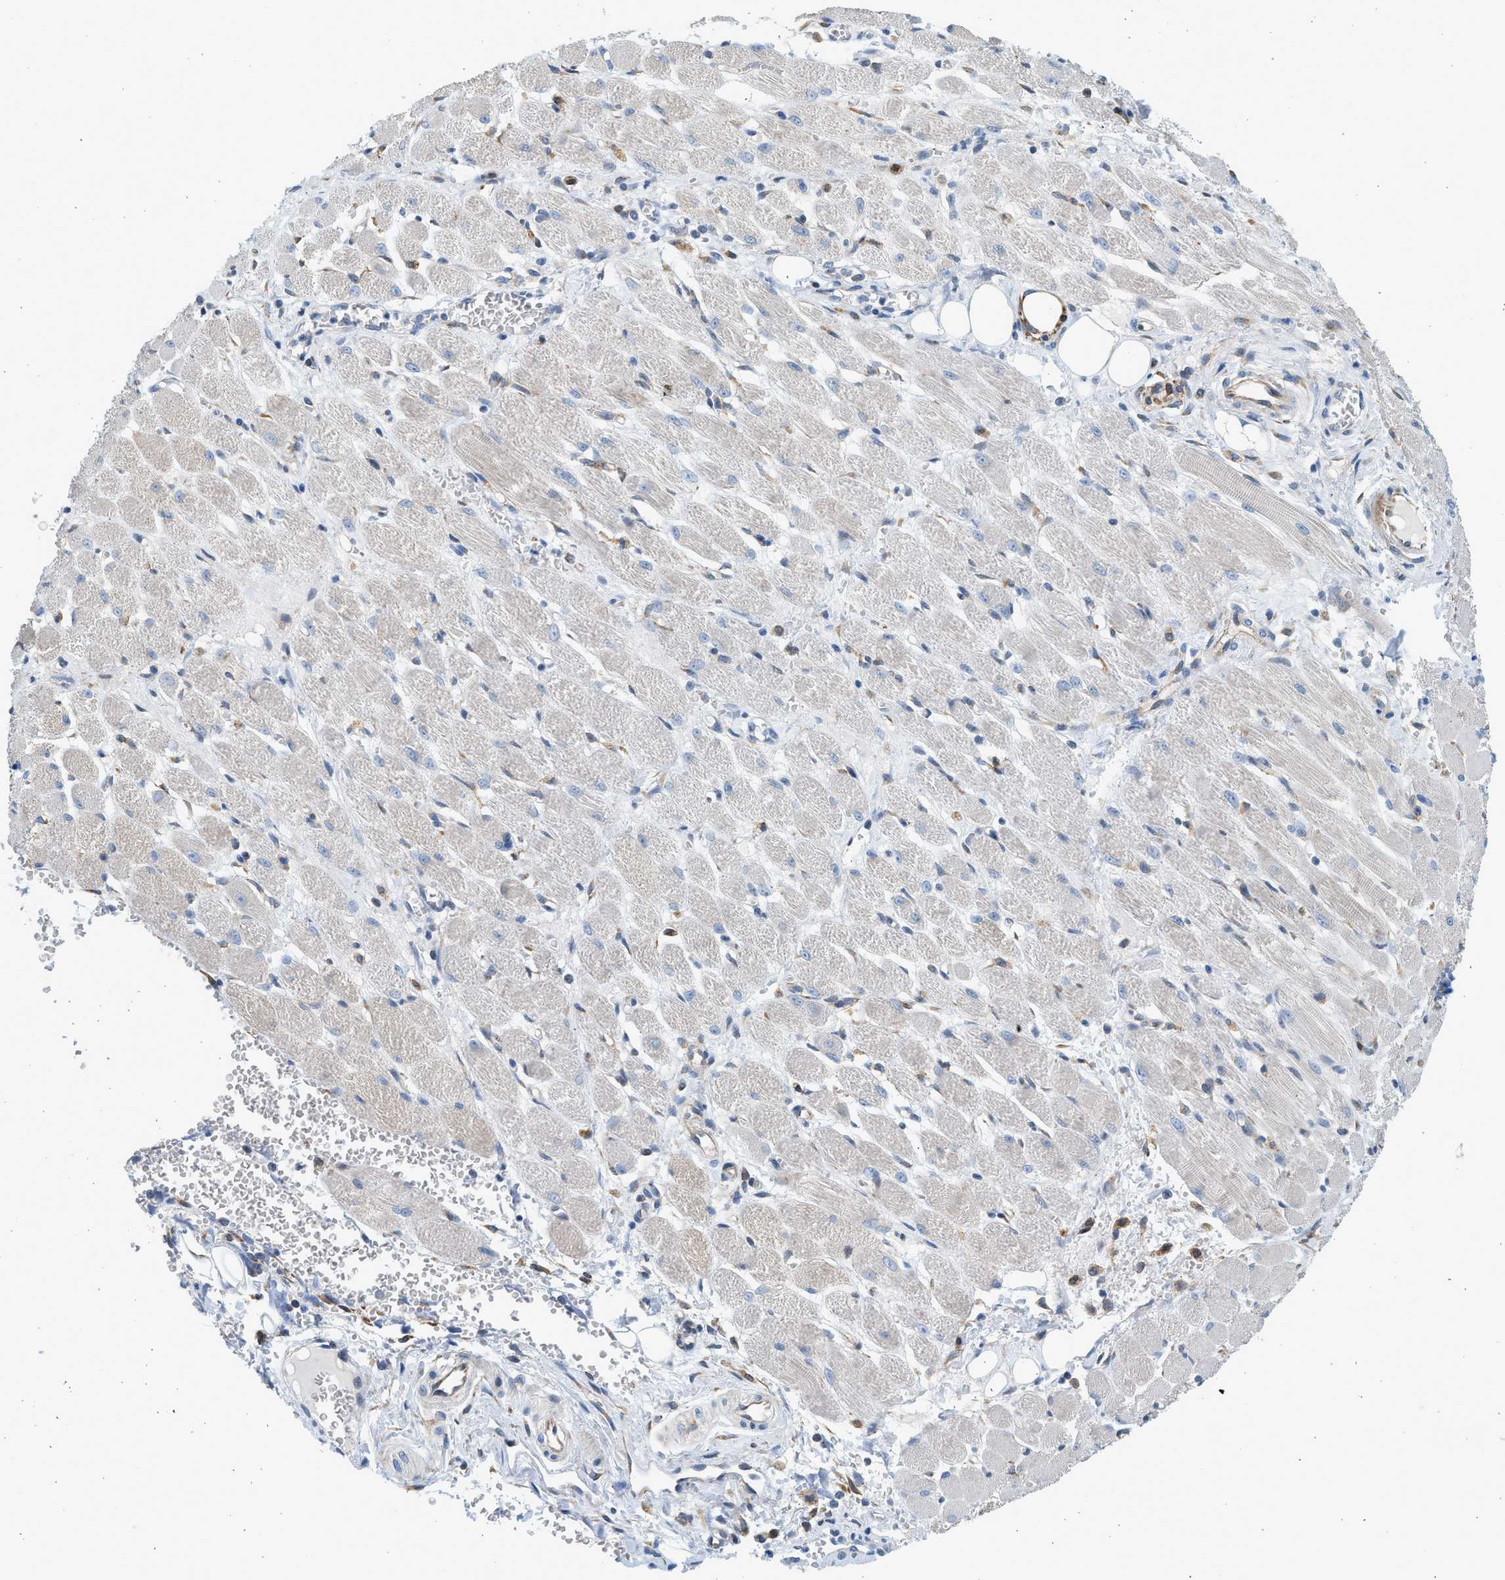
{"staining": {"intensity": "negative", "quantity": "none", "location": "none"}, "tissue": "adipose tissue", "cell_type": "Adipocytes", "image_type": "normal", "snomed": [{"axis": "morphology", "description": "Squamous cell carcinoma, NOS"}, {"axis": "topography", "description": "Oral tissue"}, {"axis": "topography", "description": "Head-Neck"}], "caption": "An IHC image of benign adipose tissue is shown. There is no staining in adipocytes of adipose tissue. Brightfield microscopy of immunohistochemistry (IHC) stained with DAB (3,3'-diaminobenzidine) (brown) and hematoxylin (blue), captured at high magnification.", "gene": "CNTN6", "patient": {"sex": "female", "age": 50}}